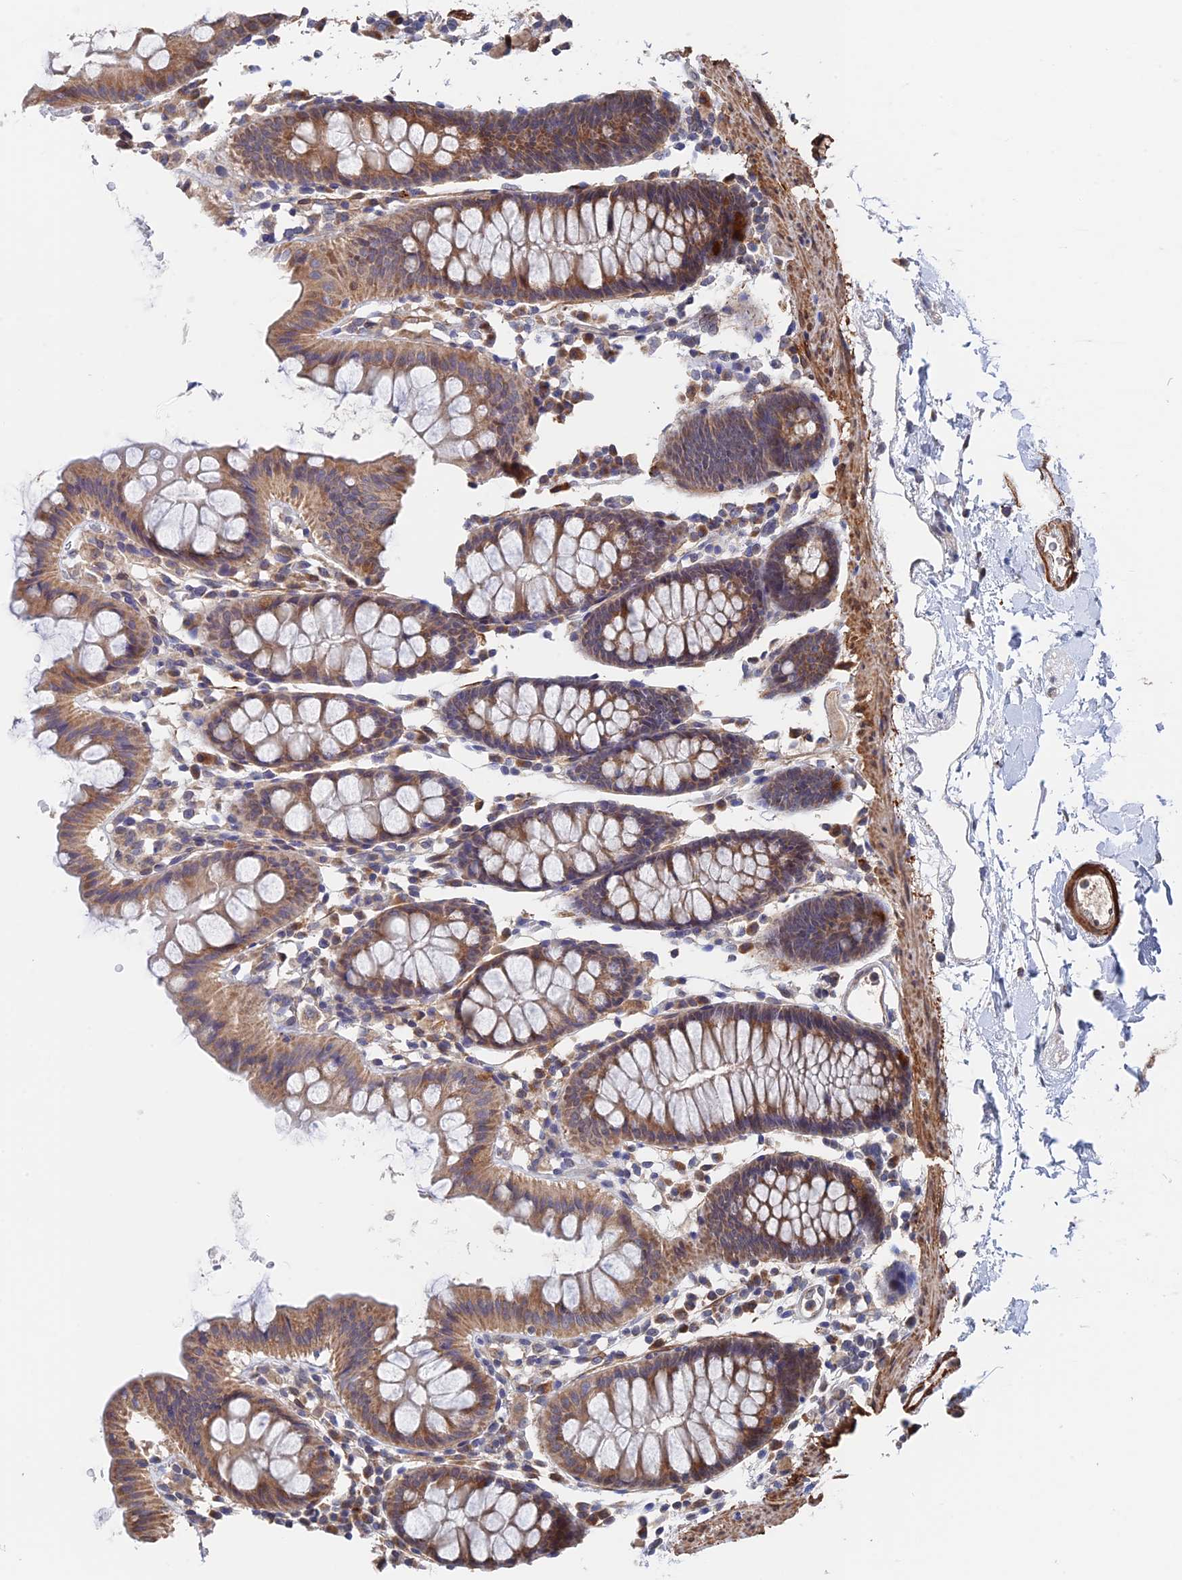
{"staining": {"intensity": "negative", "quantity": "none", "location": "none"}, "tissue": "colon", "cell_type": "Endothelial cells", "image_type": "normal", "snomed": [{"axis": "morphology", "description": "Normal tissue, NOS"}, {"axis": "topography", "description": "Colon"}], "caption": "DAB immunohistochemical staining of normal colon demonstrates no significant staining in endothelial cells.", "gene": "ZNF320", "patient": {"sex": "male", "age": 75}}